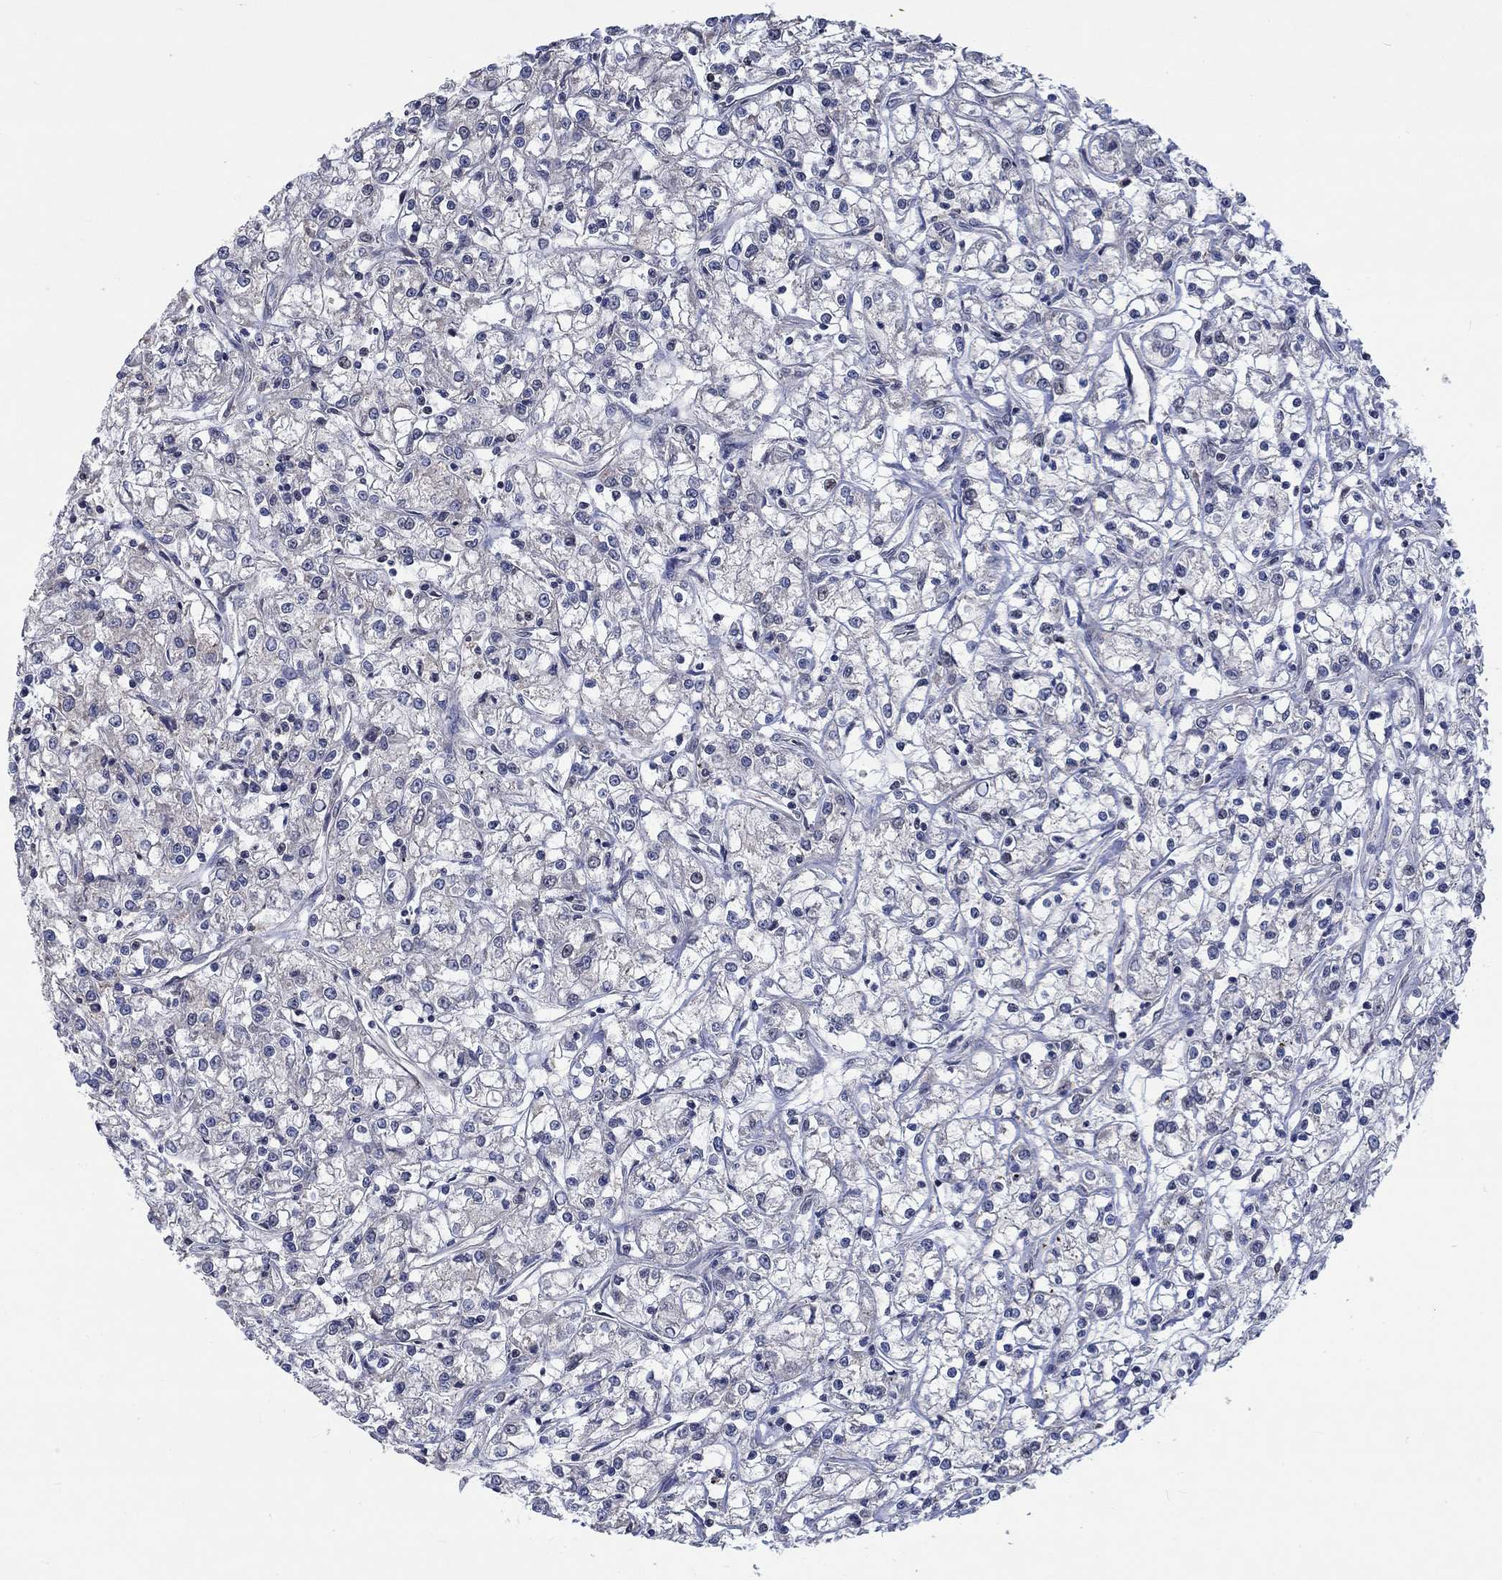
{"staining": {"intensity": "negative", "quantity": "none", "location": "none"}, "tissue": "renal cancer", "cell_type": "Tumor cells", "image_type": "cancer", "snomed": [{"axis": "morphology", "description": "Adenocarcinoma, NOS"}, {"axis": "topography", "description": "Kidney"}], "caption": "The immunohistochemistry histopathology image has no significant staining in tumor cells of adenocarcinoma (renal) tissue.", "gene": "HTN1", "patient": {"sex": "female", "age": 59}}